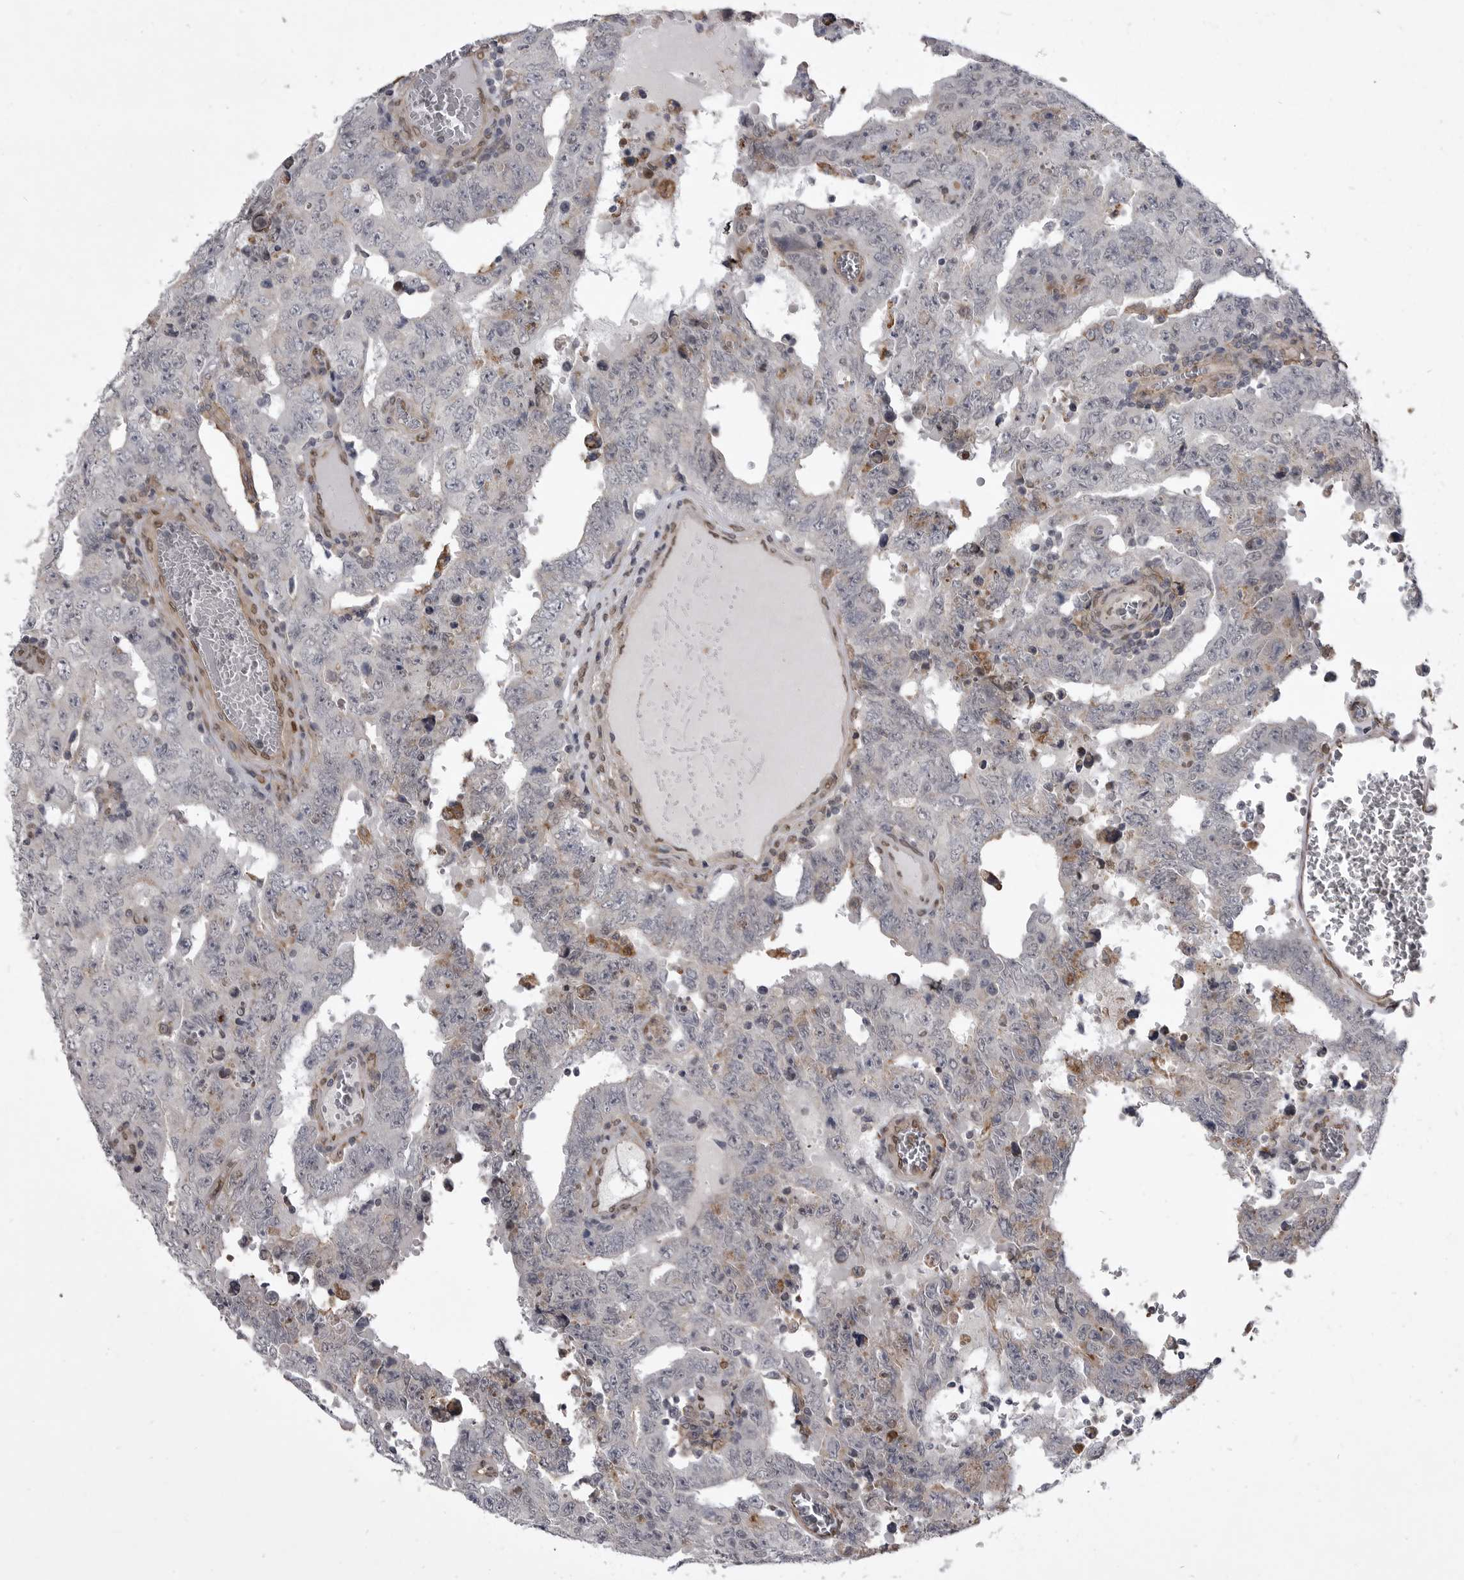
{"staining": {"intensity": "weak", "quantity": "<25%", "location": "cytoplasmic/membranous"}, "tissue": "testis cancer", "cell_type": "Tumor cells", "image_type": "cancer", "snomed": [{"axis": "morphology", "description": "Carcinoma, Embryonal, NOS"}, {"axis": "topography", "description": "Testis"}], "caption": "Immunohistochemical staining of embryonal carcinoma (testis) demonstrates no significant staining in tumor cells.", "gene": "ABL1", "patient": {"sex": "male", "age": 26}}